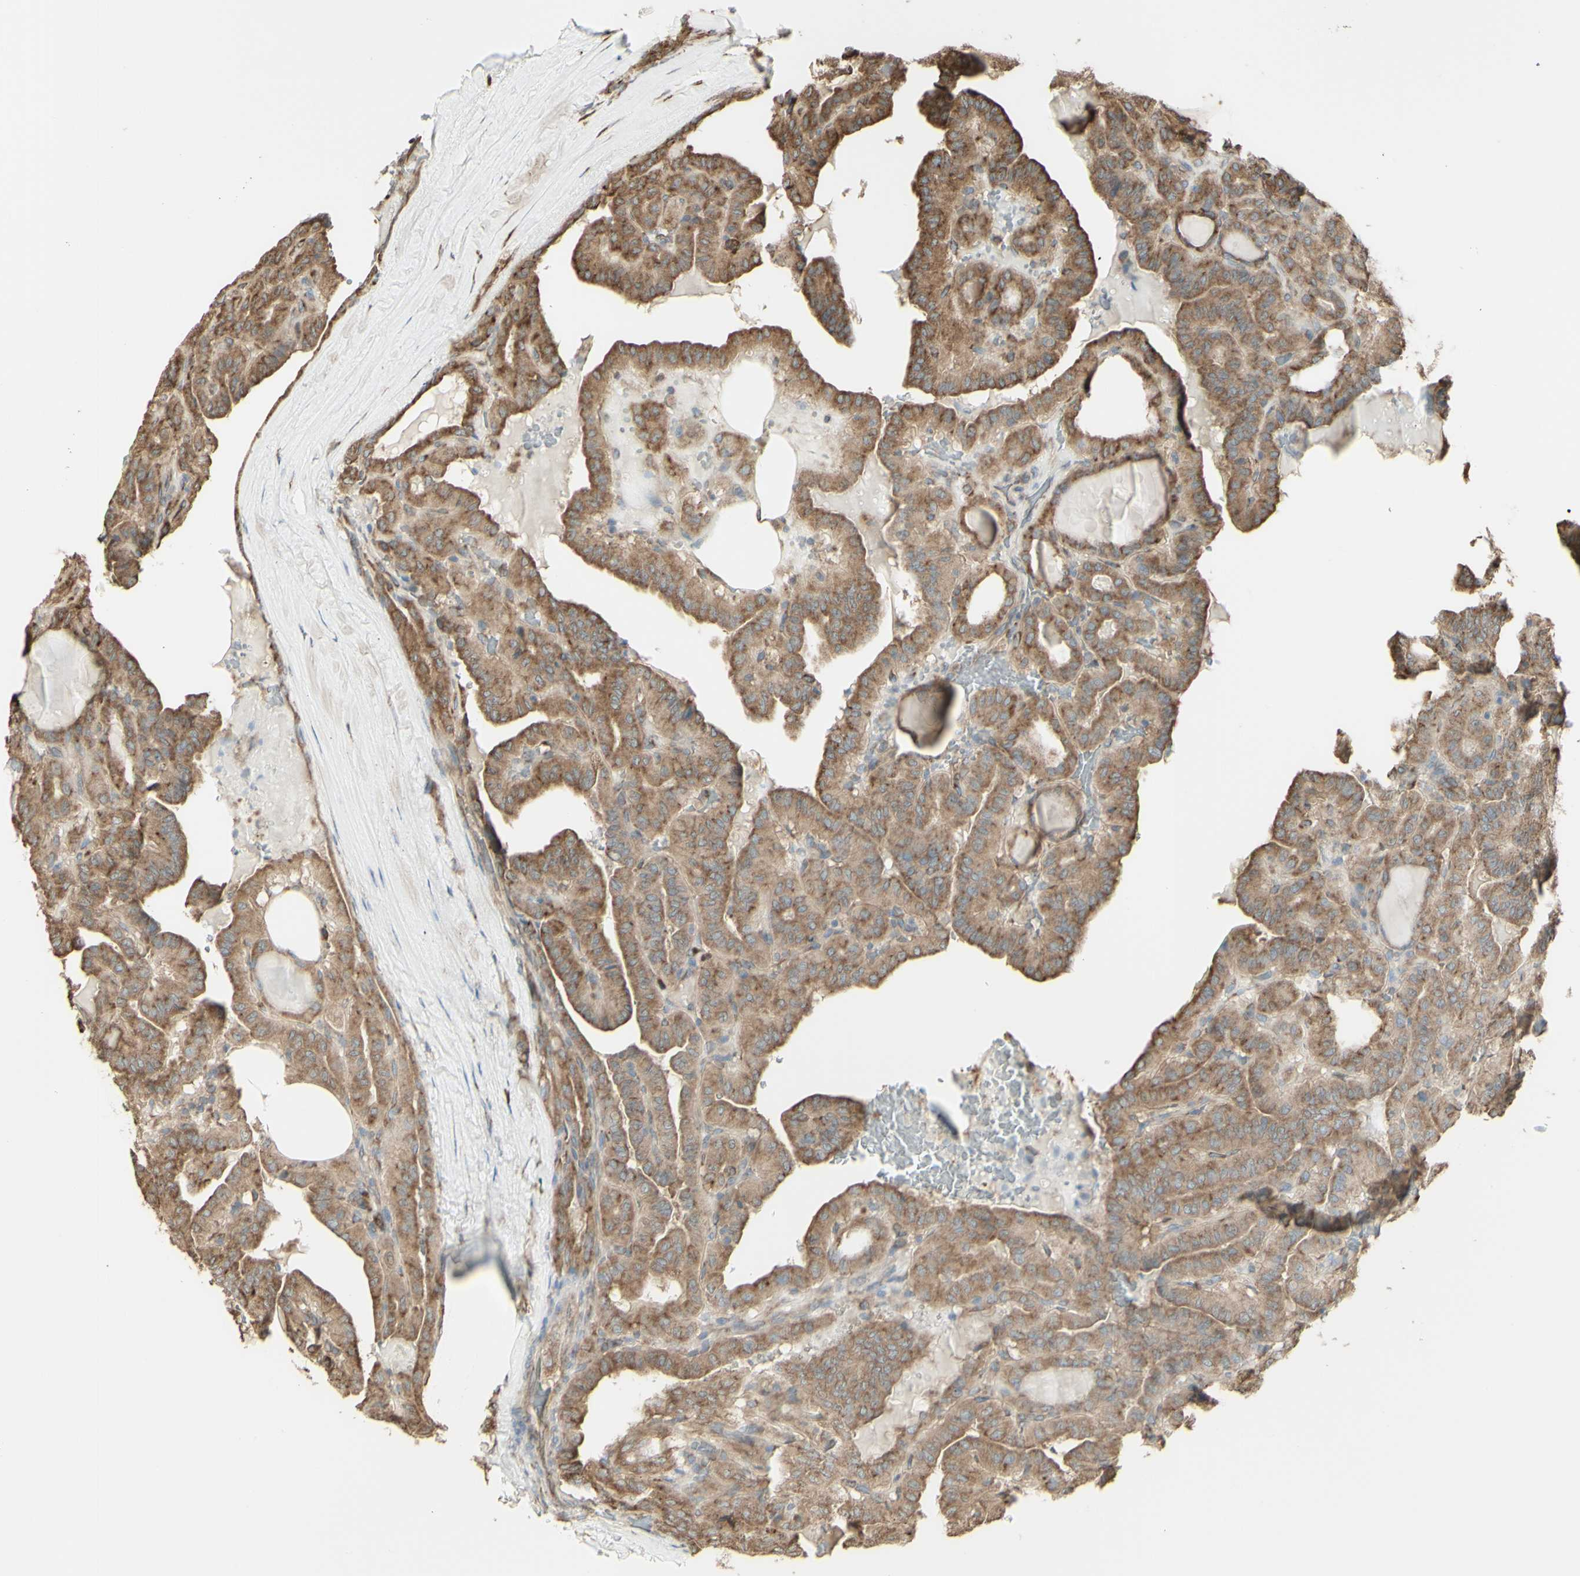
{"staining": {"intensity": "moderate", "quantity": ">75%", "location": "cytoplasmic/membranous"}, "tissue": "head and neck cancer", "cell_type": "Tumor cells", "image_type": "cancer", "snomed": [{"axis": "morphology", "description": "Squamous cell carcinoma, NOS"}, {"axis": "topography", "description": "Oral tissue"}, {"axis": "topography", "description": "Head-Neck"}], "caption": "A medium amount of moderate cytoplasmic/membranous staining is appreciated in approximately >75% of tumor cells in head and neck cancer tissue.", "gene": "EEF1B2", "patient": {"sex": "female", "age": 50}}